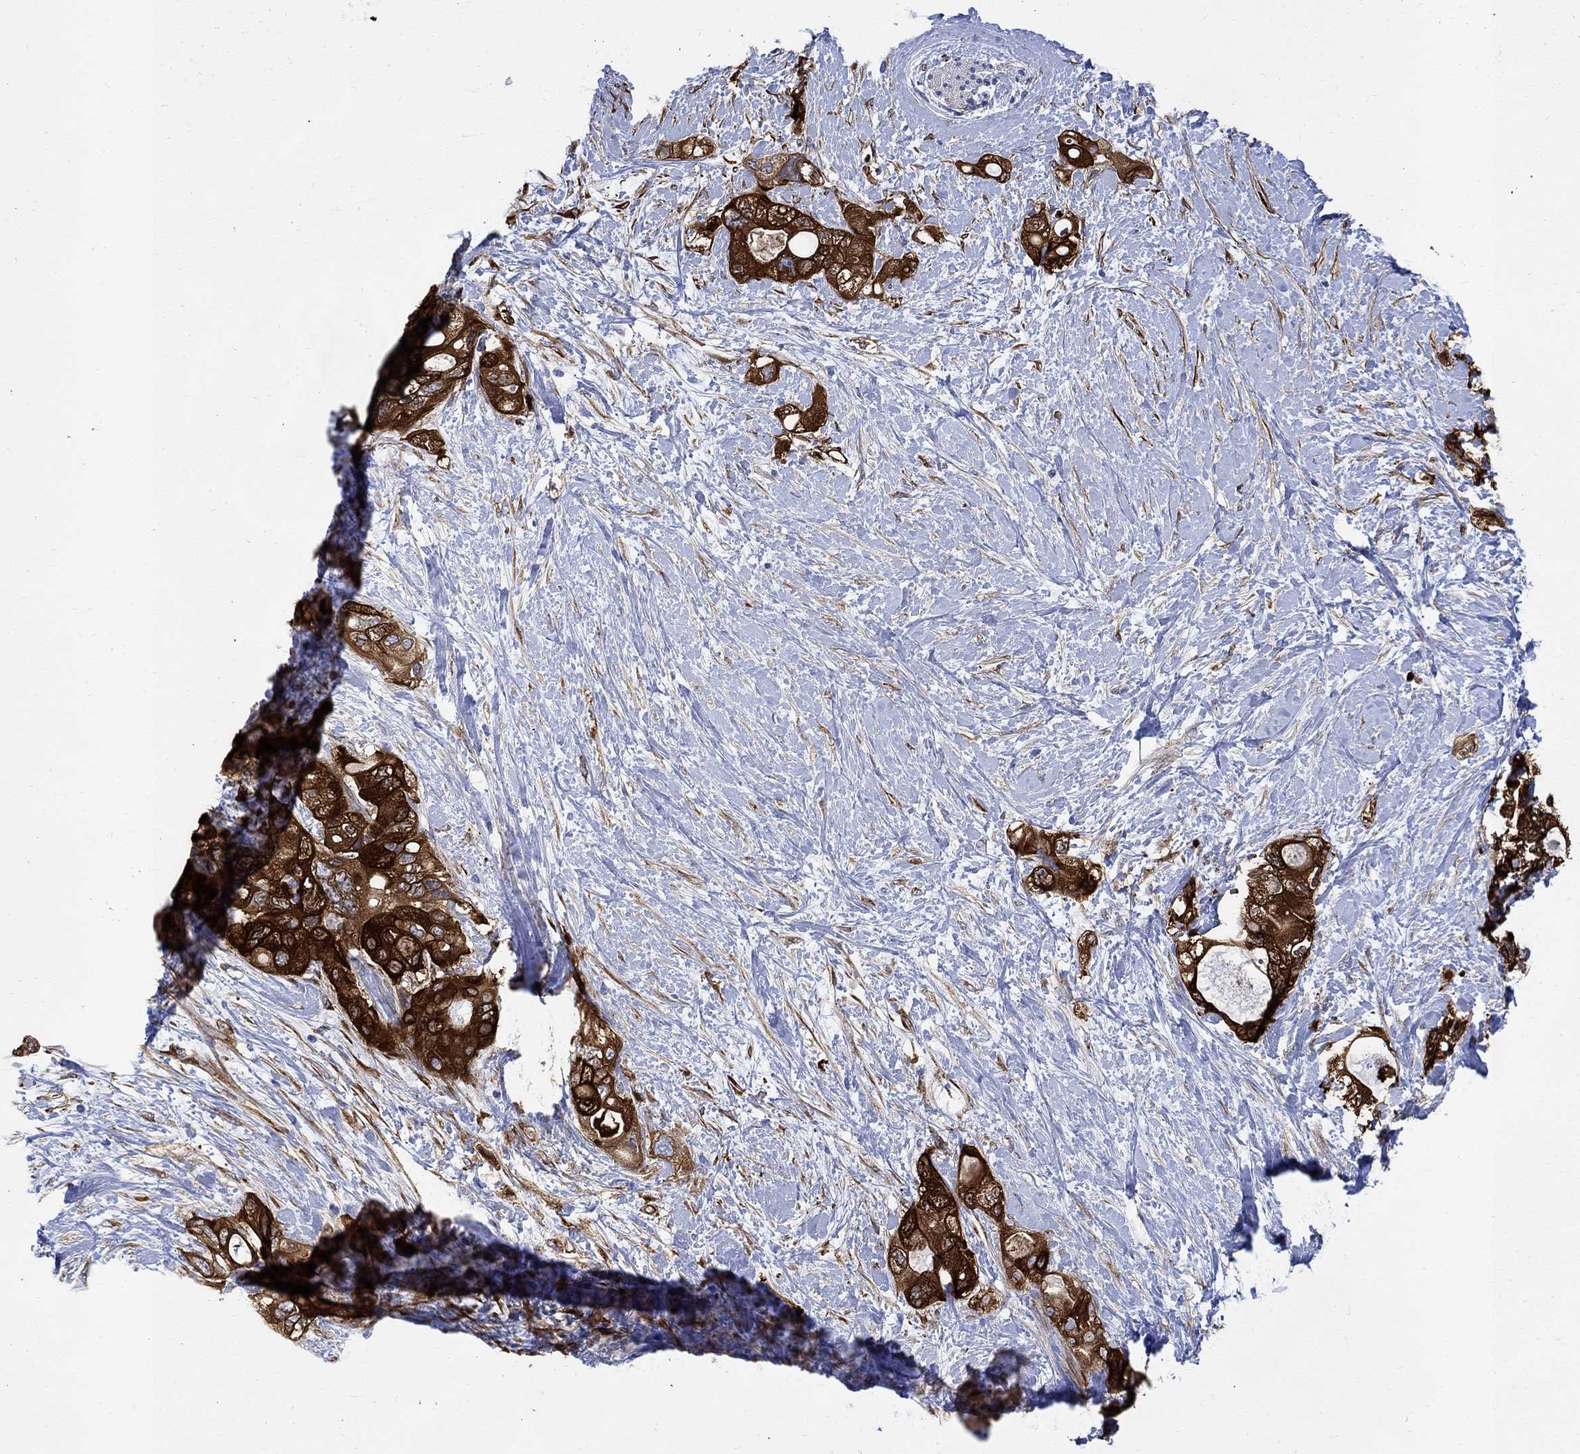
{"staining": {"intensity": "strong", "quantity": ">75%", "location": "cytoplasmic/membranous"}, "tissue": "pancreatic cancer", "cell_type": "Tumor cells", "image_type": "cancer", "snomed": [{"axis": "morphology", "description": "Adenocarcinoma, NOS"}, {"axis": "topography", "description": "Pancreas"}], "caption": "Pancreatic cancer stained for a protein (brown) exhibits strong cytoplasmic/membranous positive staining in approximately >75% of tumor cells.", "gene": "TGM2", "patient": {"sex": "female", "age": 56}}